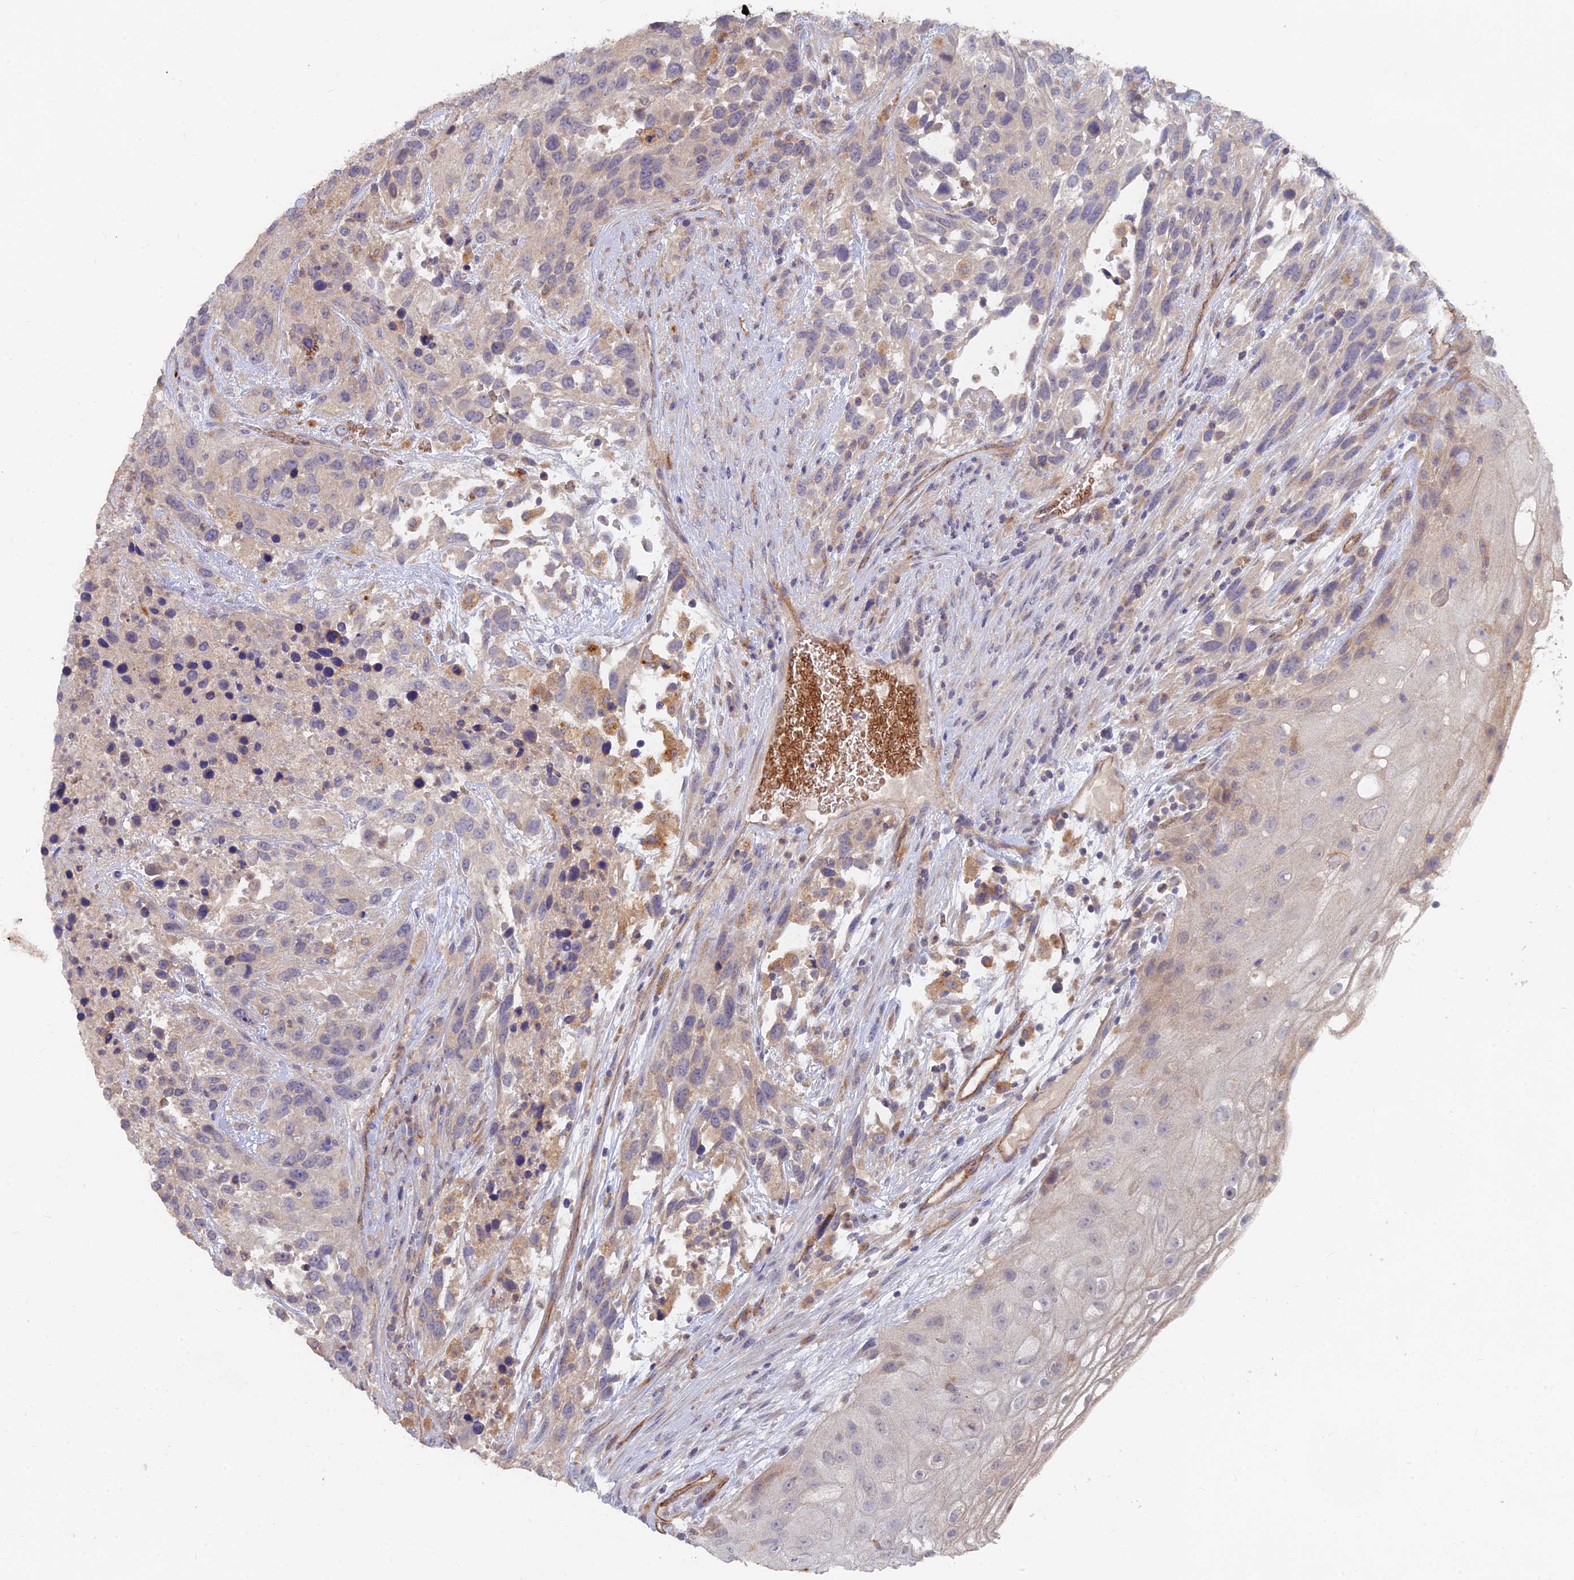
{"staining": {"intensity": "weak", "quantity": "<25%", "location": "cytoplasmic/membranous"}, "tissue": "urothelial cancer", "cell_type": "Tumor cells", "image_type": "cancer", "snomed": [{"axis": "morphology", "description": "Urothelial carcinoma, High grade"}, {"axis": "topography", "description": "Urinary bladder"}], "caption": "Urothelial cancer stained for a protein using immunohistochemistry (IHC) demonstrates no staining tumor cells.", "gene": "ARRDC1", "patient": {"sex": "female", "age": 70}}